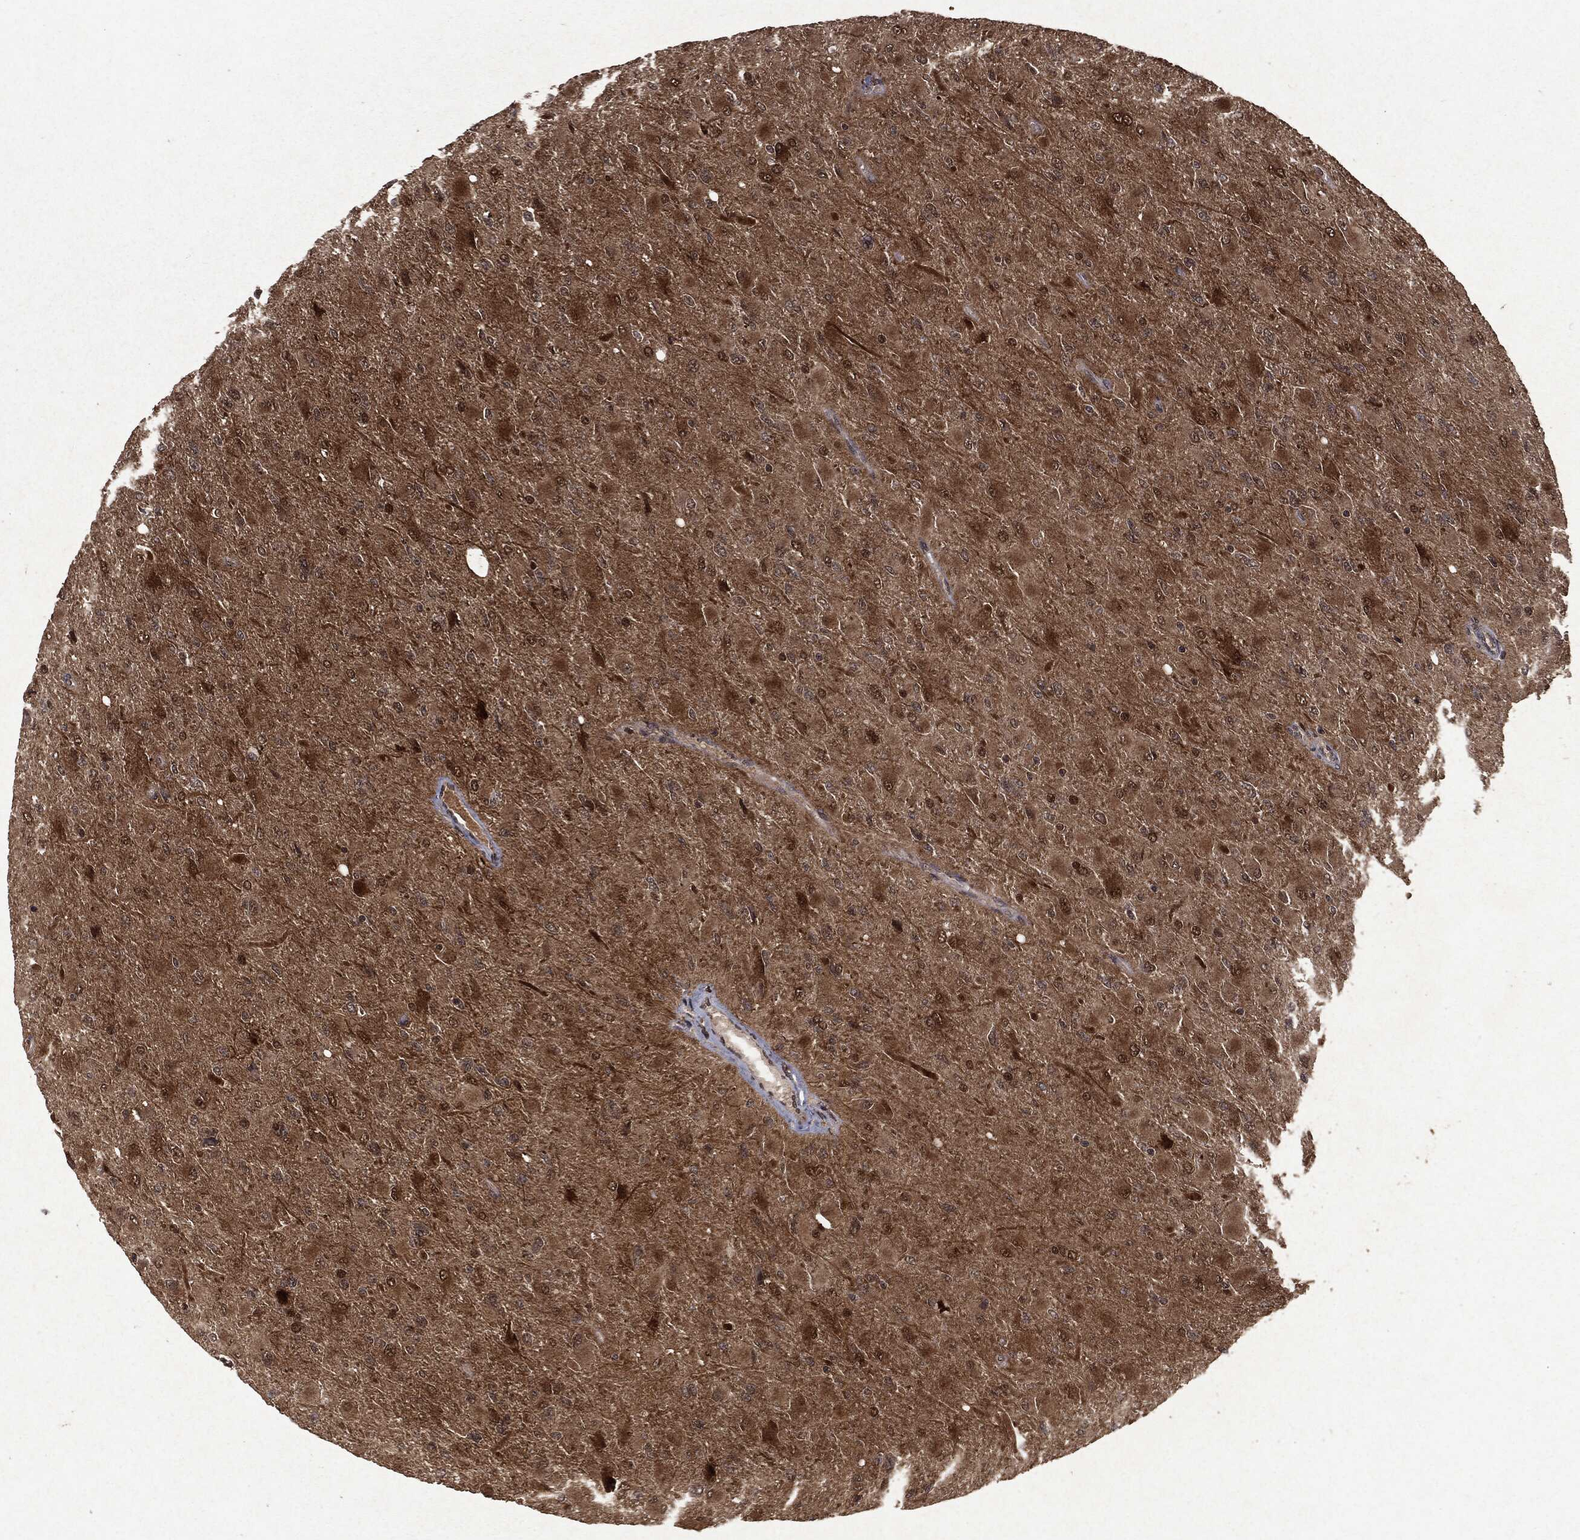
{"staining": {"intensity": "moderate", "quantity": ">75%", "location": "cytoplasmic/membranous"}, "tissue": "glioma", "cell_type": "Tumor cells", "image_type": "cancer", "snomed": [{"axis": "morphology", "description": "Glioma, malignant, High grade"}, {"axis": "topography", "description": "Cerebral cortex"}], "caption": "Moderate cytoplasmic/membranous expression is seen in about >75% of tumor cells in malignant glioma (high-grade).", "gene": "PEBP1", "patient": {"sex": "female", "age": 36}}